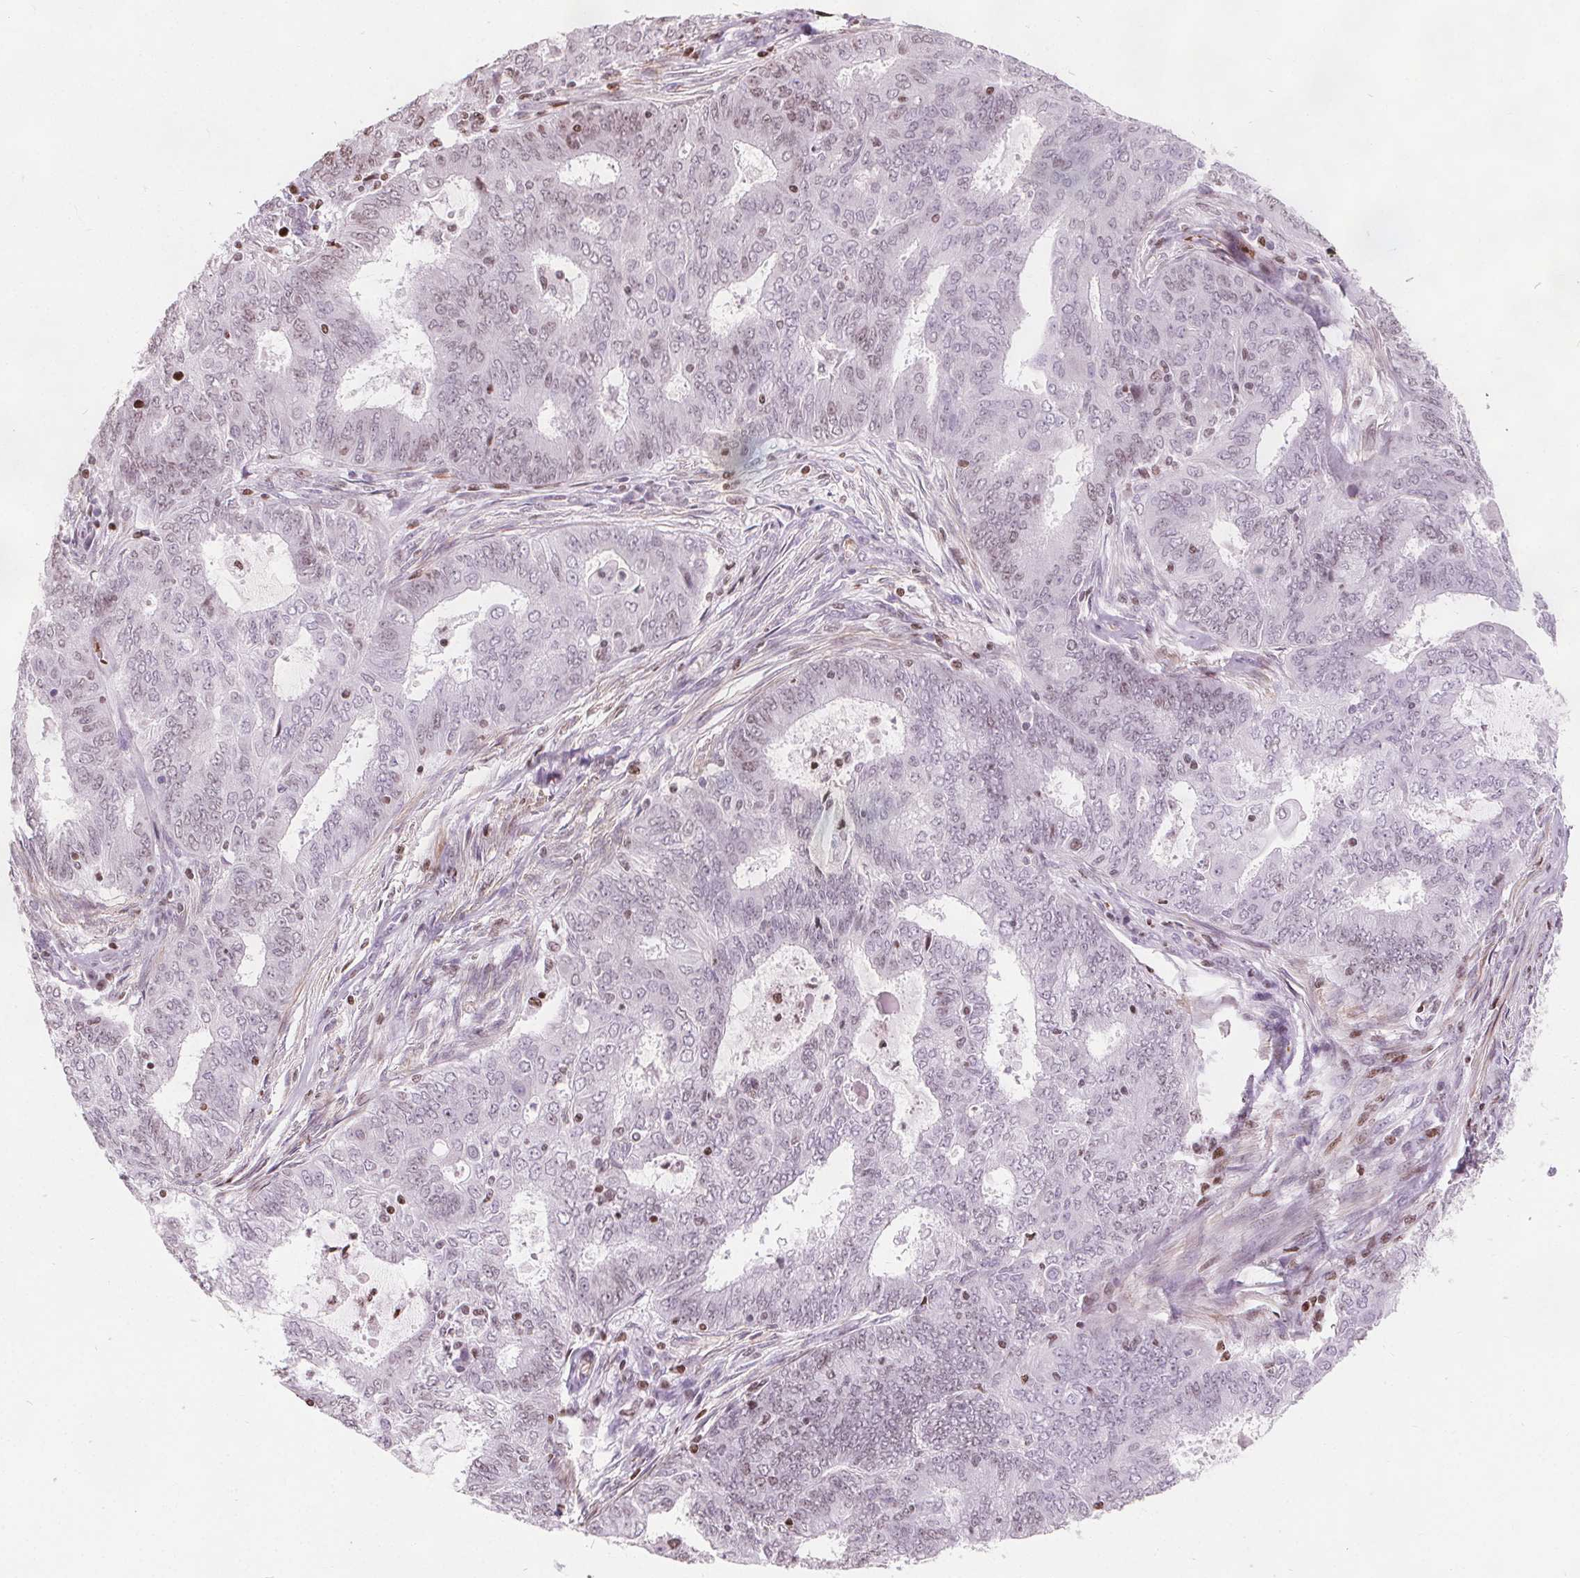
{"staining": {"intensity": "negative", "quantity": "none", "location": "none"}, "tissue": "endometrial cancer", "cell_type": "Tumor cells", "image_type": "cancer", "snomed": [{"axis": "morphology", "description": "Adenocarcinoma, NOS"}, {"axis": "topography", "description": "Endometrium"}], "caption": "This is an immunohistochemistry histopathology image of human adenocarcinoma (endometrial). There is no positivity in tumor cells.", "gene": "ISLR2", "patient": {"sex": "female", "age": 62}}